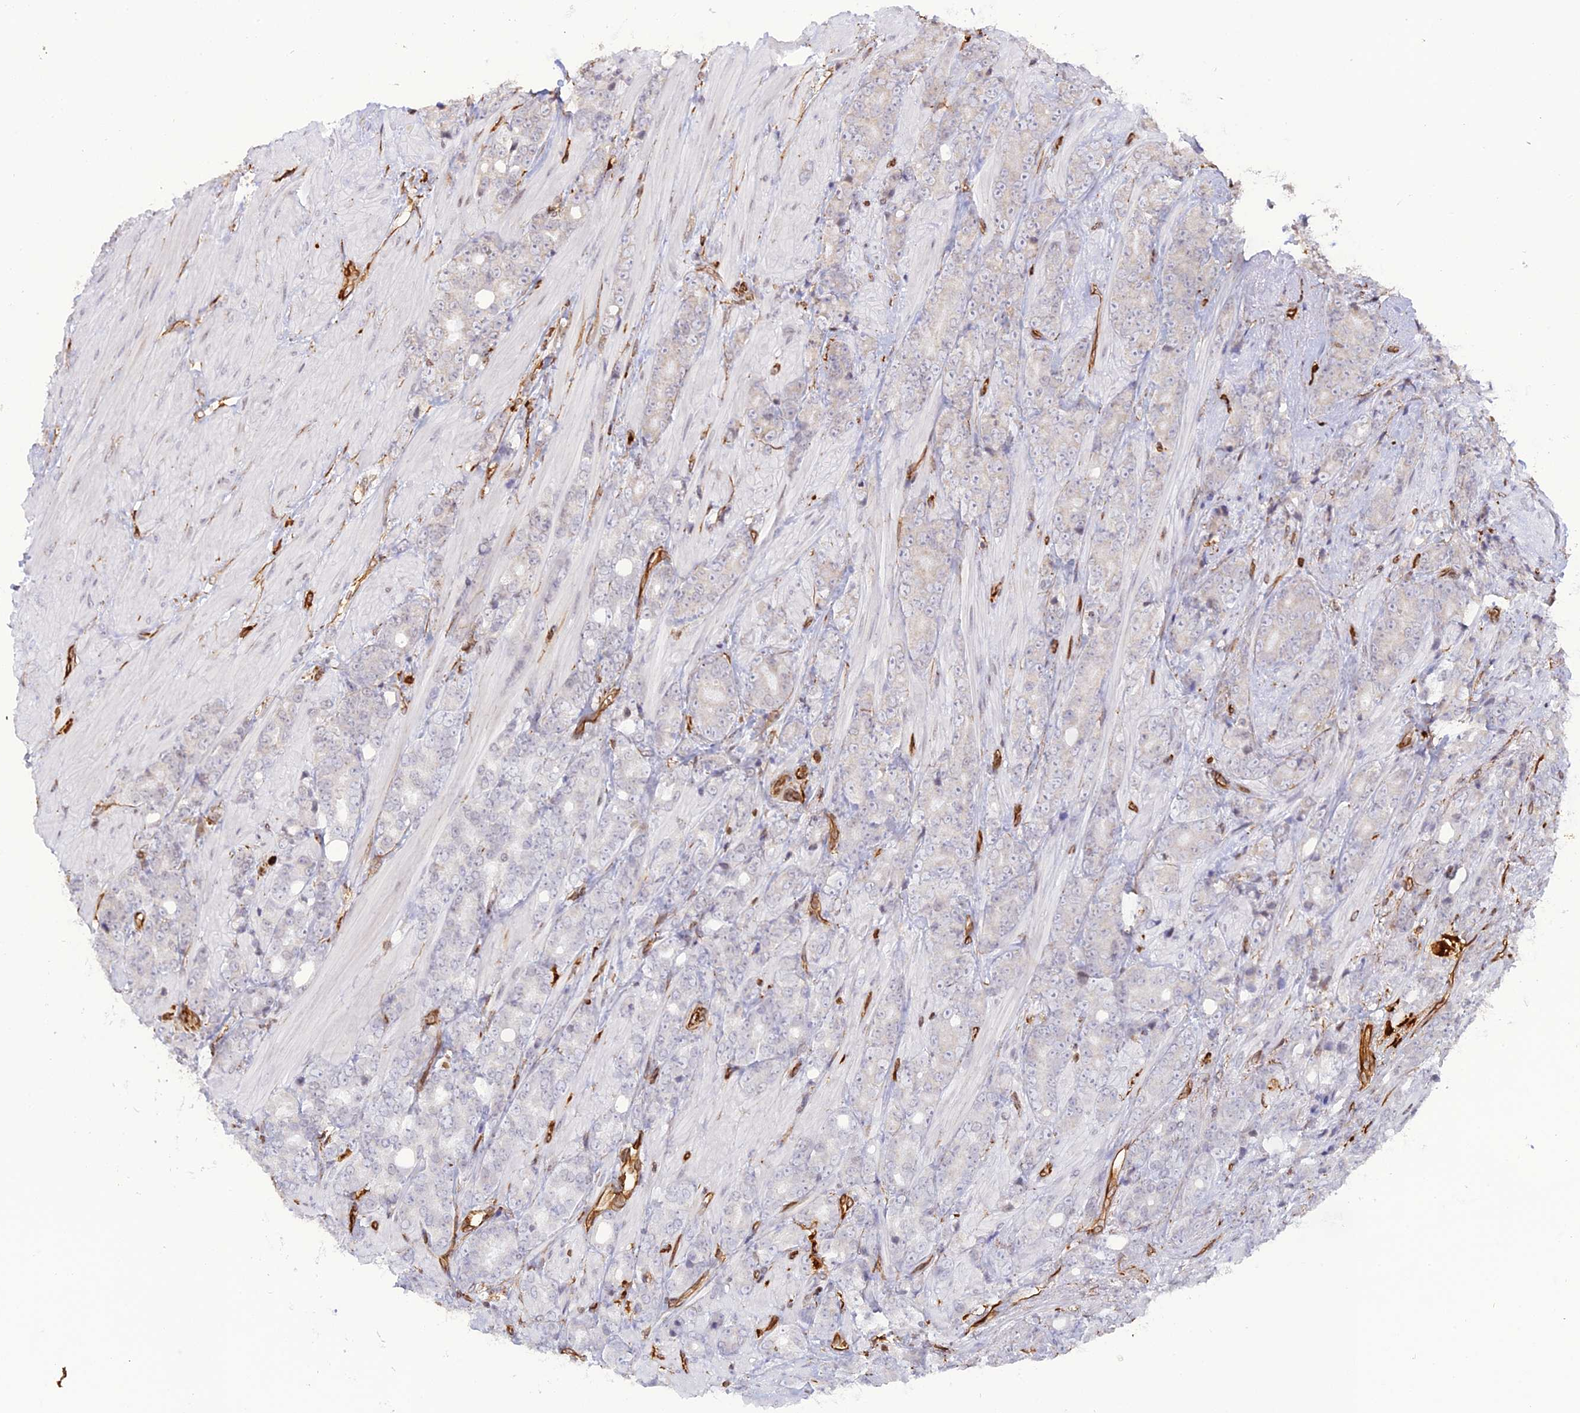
{"staining": {"intensity": "negative", "quantity": "none", "location": "none"}, "tissue": "prostate cancer", "cell_type": "Tumor cells", "image_type": "cancer", "snomed": [{"axis": "morphology", "description": "Adenocarcinoma, High grade"}, {"axis": "topography", "description": "Prostate"}], "caption": "Micrograph shows no significant protein expression in tumor cells of prostate cancer.", "gene": "APOBR", "patient": {"sex": "male", "age": 62}}